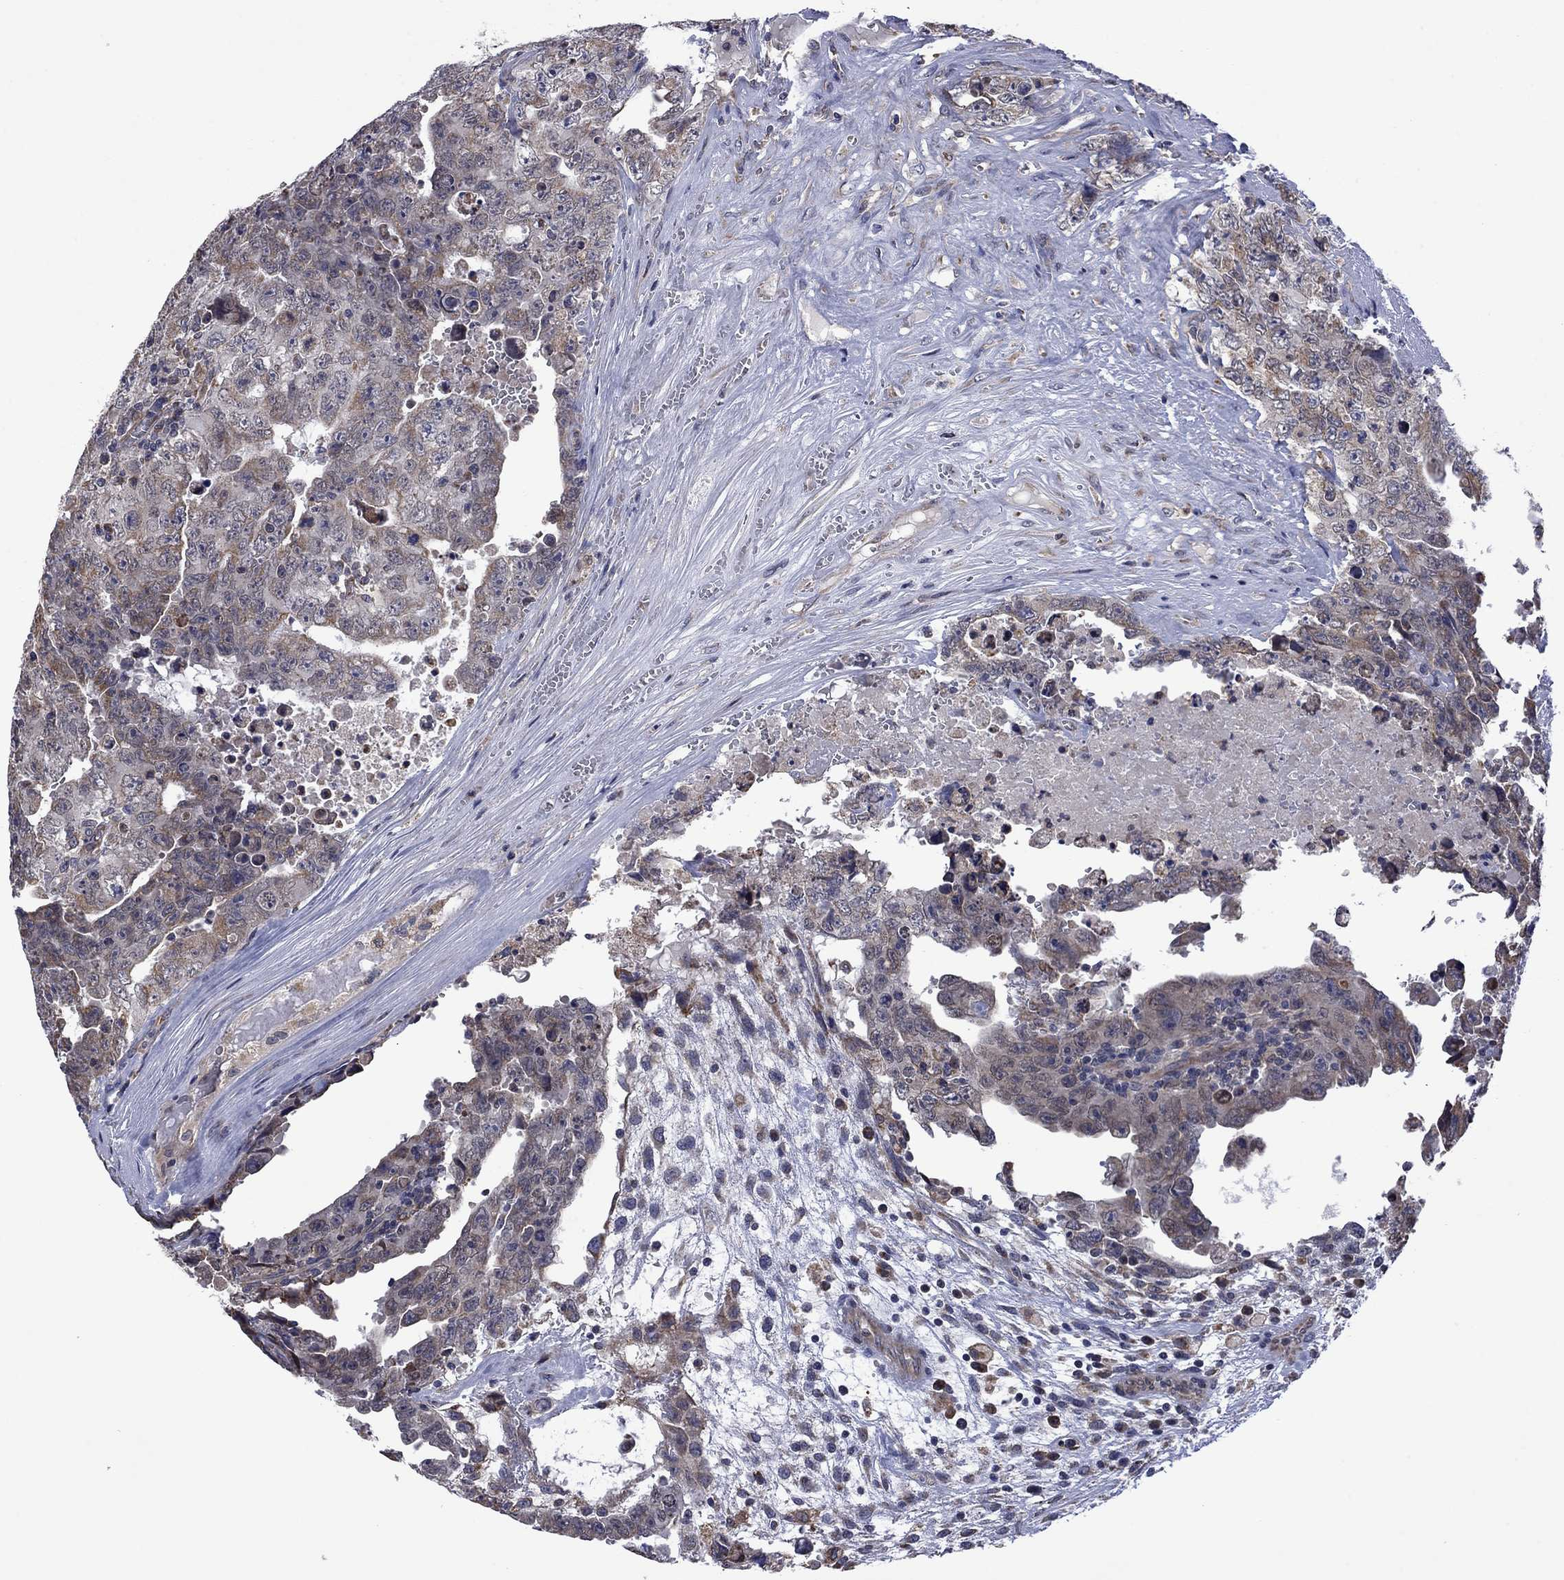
{"staining": {"intensity": "weak", "quantity": "25%-75%", "location": "cytoplasmic/membranous"}, "tissue": "testis cancer", "cell_type": "Tumor cells", "image_type": "cancer", "snomed": [{"axis": "morphology", "description": "Carcinoma, Embryonal, NOS"}, {"axis": "topography", "description": "Testis"}], "caption": "Immunohistochemical staining of embryonal carcinoma (testis) displays low levels of weak cytoplasmic/membranous protein positivity in approximately 25%-75% of tumor cells.", "gene": "FURIN", "patient": {"sex": "male", "age": 24}}